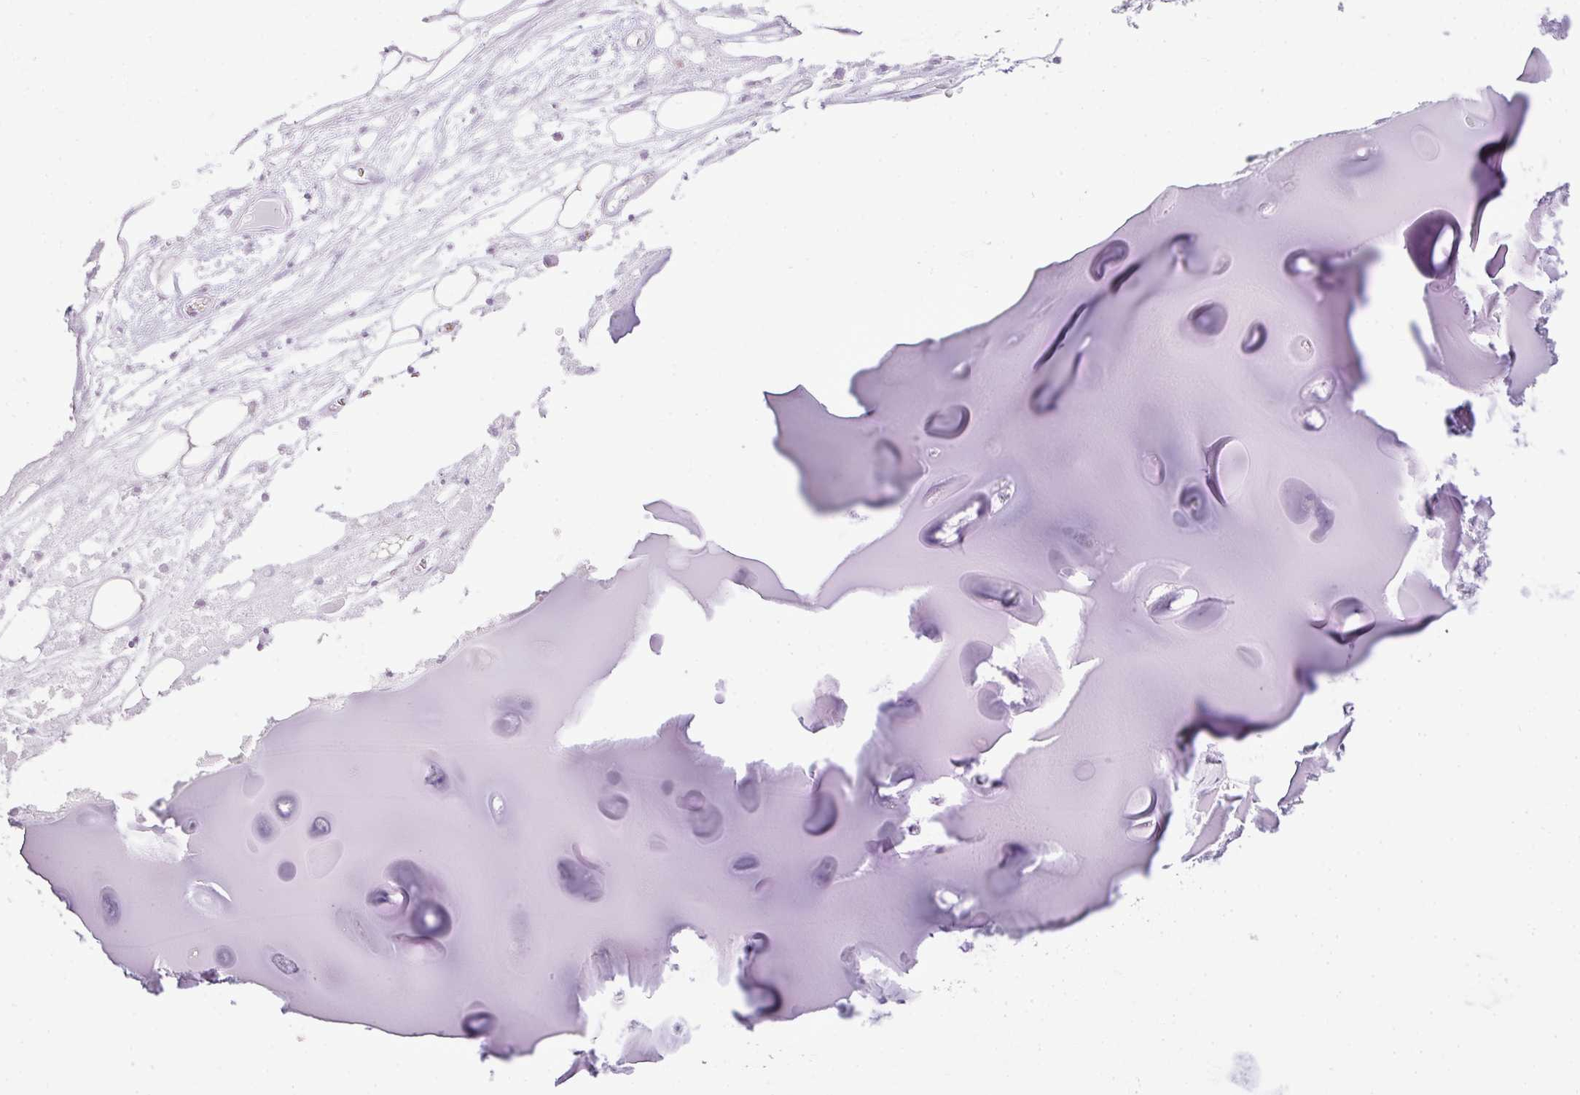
{"staining": {"intensity": "negative", "quantity": "none", "location": "none"}, "tissue": "adipose tissue", "cell_type": "Adipocytes", "image_type": "normal", "snomed": [{"axis": "morphology", "description": "Normal tissue, NOS"}, {"axis": "topography", "description": "Cartilage tissue"}], "caption": "A micrograph of adipose tissue stained for a protein reveals no brown staining in adipocytes.", "gene": "ENSG00000273748", "patient": {"sex": "male", "age": 57}}